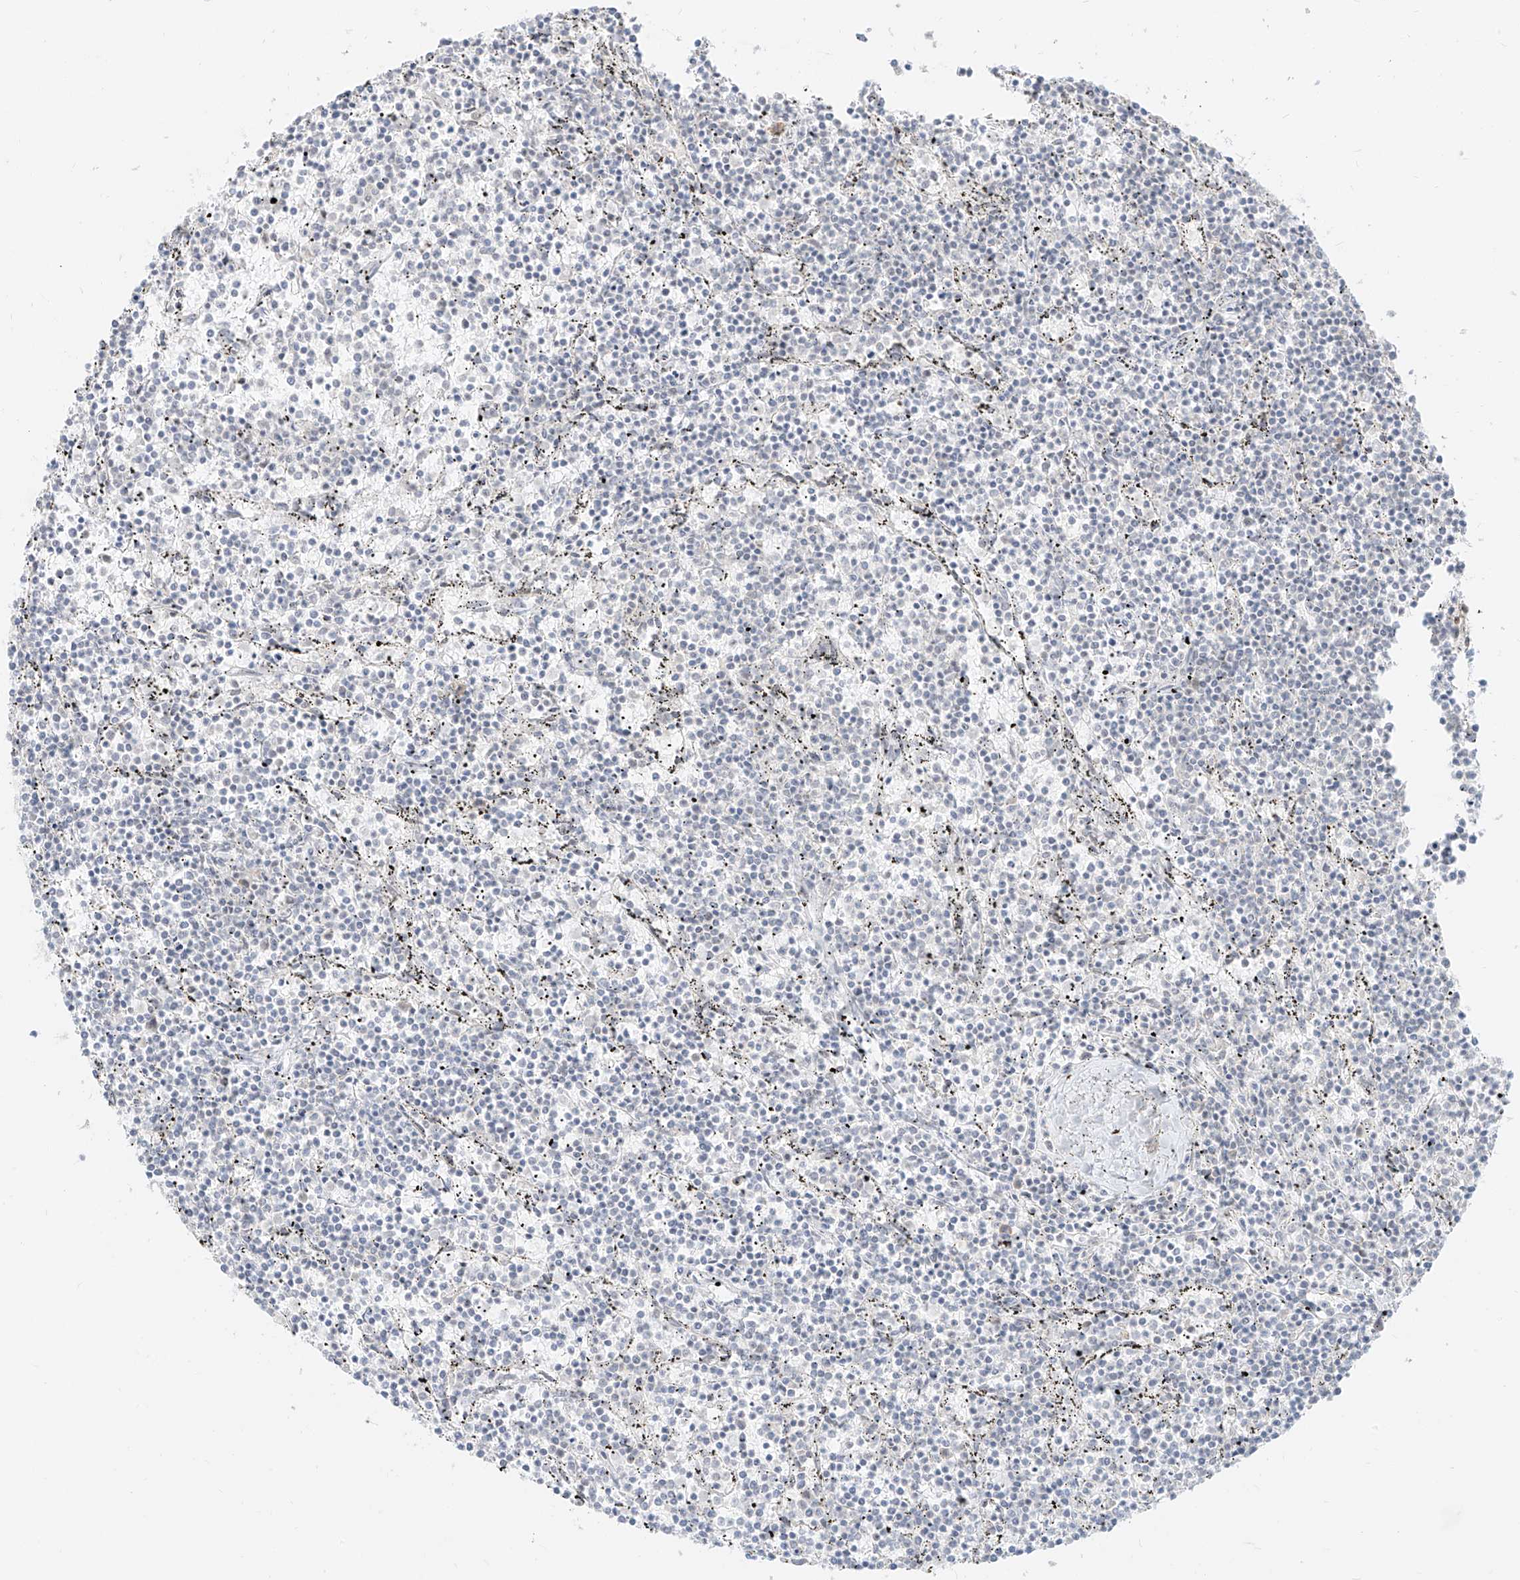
{"staining": {"intensity": "negative", "quantity": "none", "location": "none"}, "tissue": "lymphoma", "cell_type": "Tumor cells", "image_type": "cancer", "snomed": [{"axis": "morphology", "description": "Malignant lymphoma, non-Hodgkin's type, Low grade"}, {"axis": "topography", "description": "Spleen"}], "caption": "Immunohistochemistry image of neoplastic tissue: low-grade malignant lymphoma, non-Hodgkin's type stained with DAB (3,3'-diaminobenzidine) exhibits no significant protein positivity in tumor cells. (Immunohistochemistry, brightfield microscopy, high magnification).", "gene": "SUPT5H", "patient": {"sex": "female", "age": 50}}